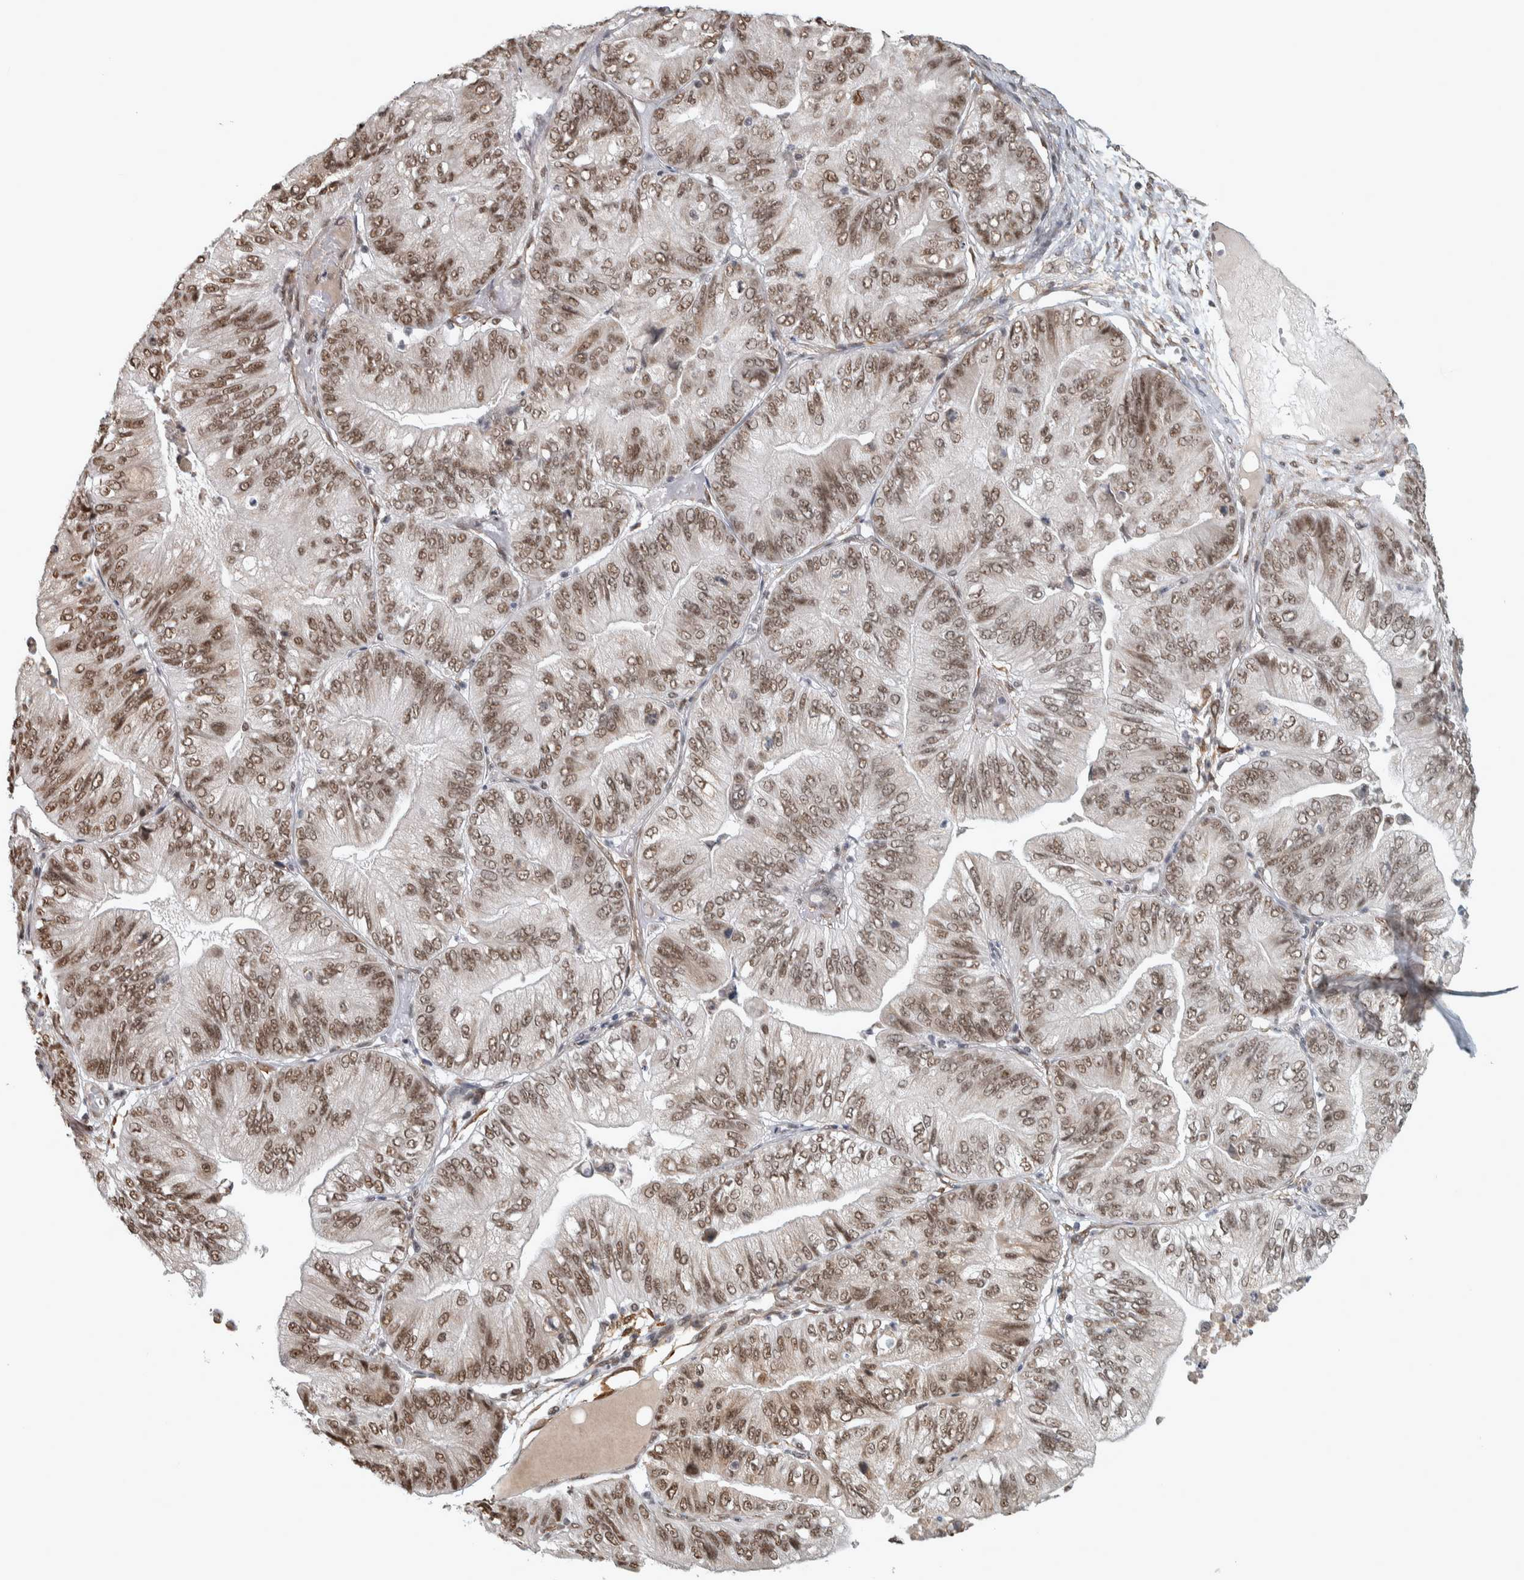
{"staining": {"intensity": "moderate", "quantity": ">75%", "location": "nuclear"}, "tissue": "ovarian cancer", "cell_type": "Tumor cells", "image_type": "cancer", "snomed": [{"axis": "morphology", "description": "Cystadenocarcinoma, mucinous, NOS"}, {"axis": "topography", "description": "Ovary"}], "caption": "Ovarian cancer (mucinous cystadenocarcinoma) stained with a brown dye reveals moderate nuclear positive expression in about >75% of tumor cells.", "gene": "DDX42", "patient": {"sex": "female", "age": 61}}